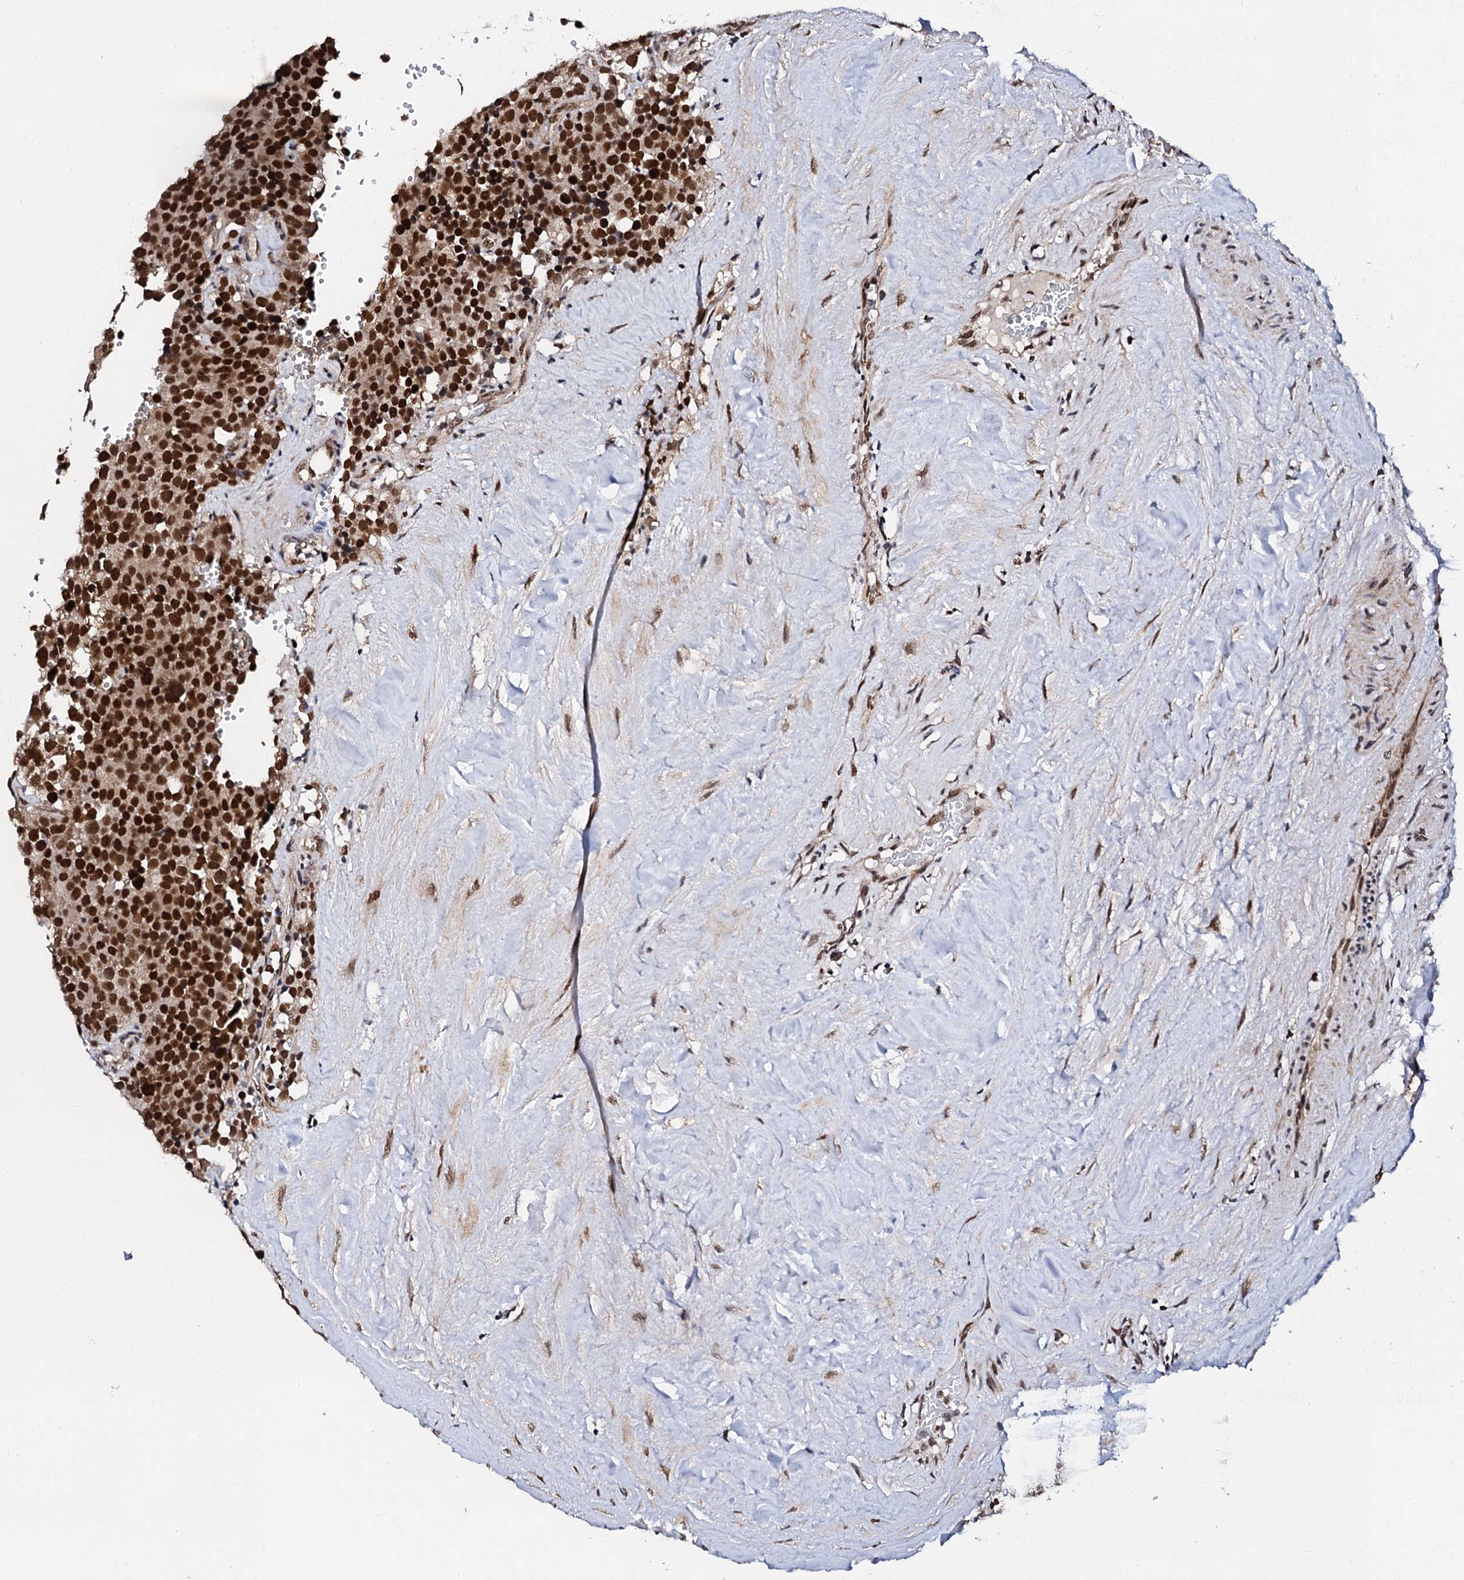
{"staining": {"intensity": "strong", "quantity": ">75%", "location": "nuclear"}, "tissue": "testis cancer", "cell_type": "Tumor cells", "image_type": "cancer", "snomed": [{"axis": "morphology", "description": "Seminoma, NOS"}, {"axis": "topography", "description": "Testis"}], "caption": "Strong nuclear expression for a protein is seen in approximately >75% of tumor cells of testis cancer using IHC.", "gene": "CSTF3", "patient": {"sex": "male", "age": 71}}